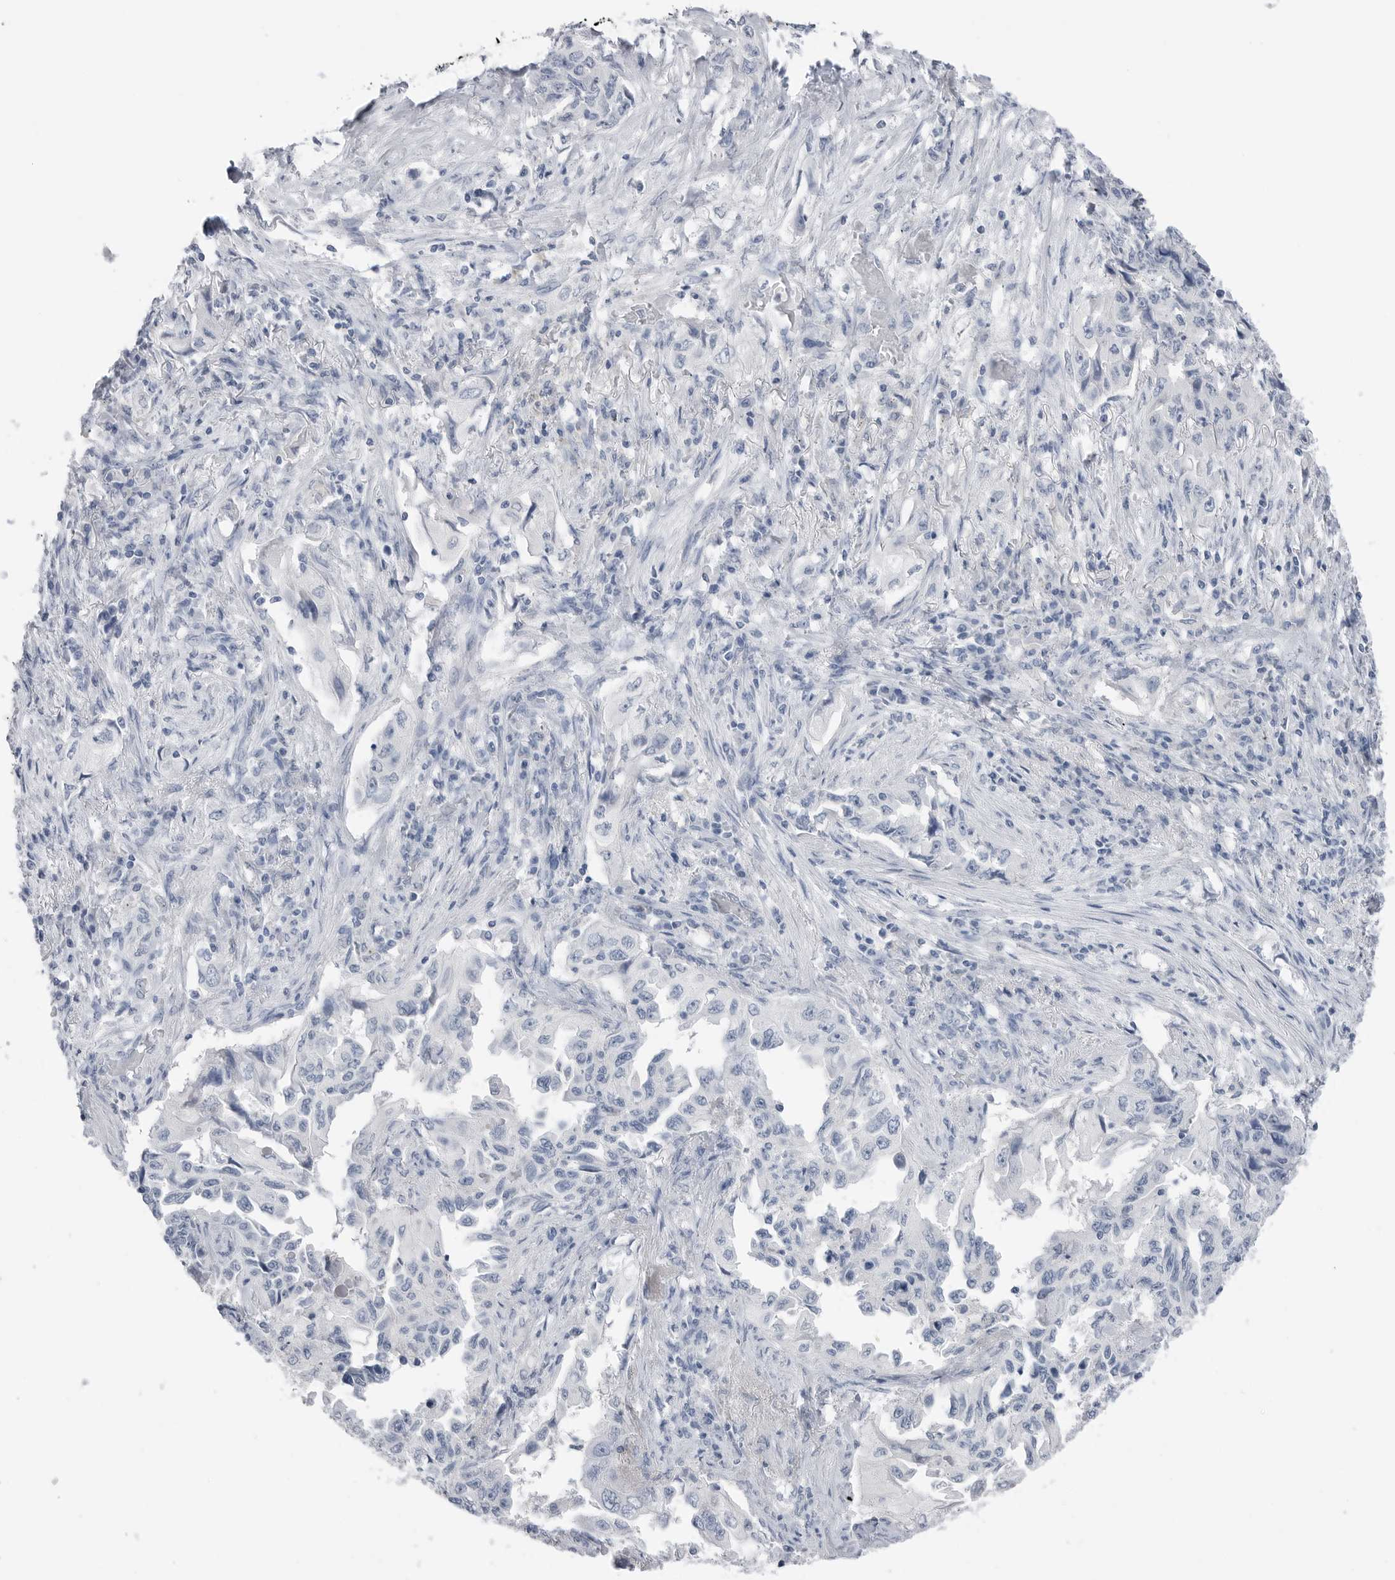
{"staining": {"intensity": "negative", "quantity": "none", "location": "none"}, "tissue": "lung cancer", "cell_type": "Tumor cells", "image_type": "cancer", "snomed": [{"axis": "morphology", "description": "Adenocarcinoma, NOS"}, {"axis": "topography", "description": "Lung"}], "caption": "DAB (3,3'-diaminobenzidine) immunohistochemical staining of human adenocarcinoma (lung) reveals no significant staining in tumor cells.", "gene": "ABHD12", "patient": {"sex": "female", "age": 51}}